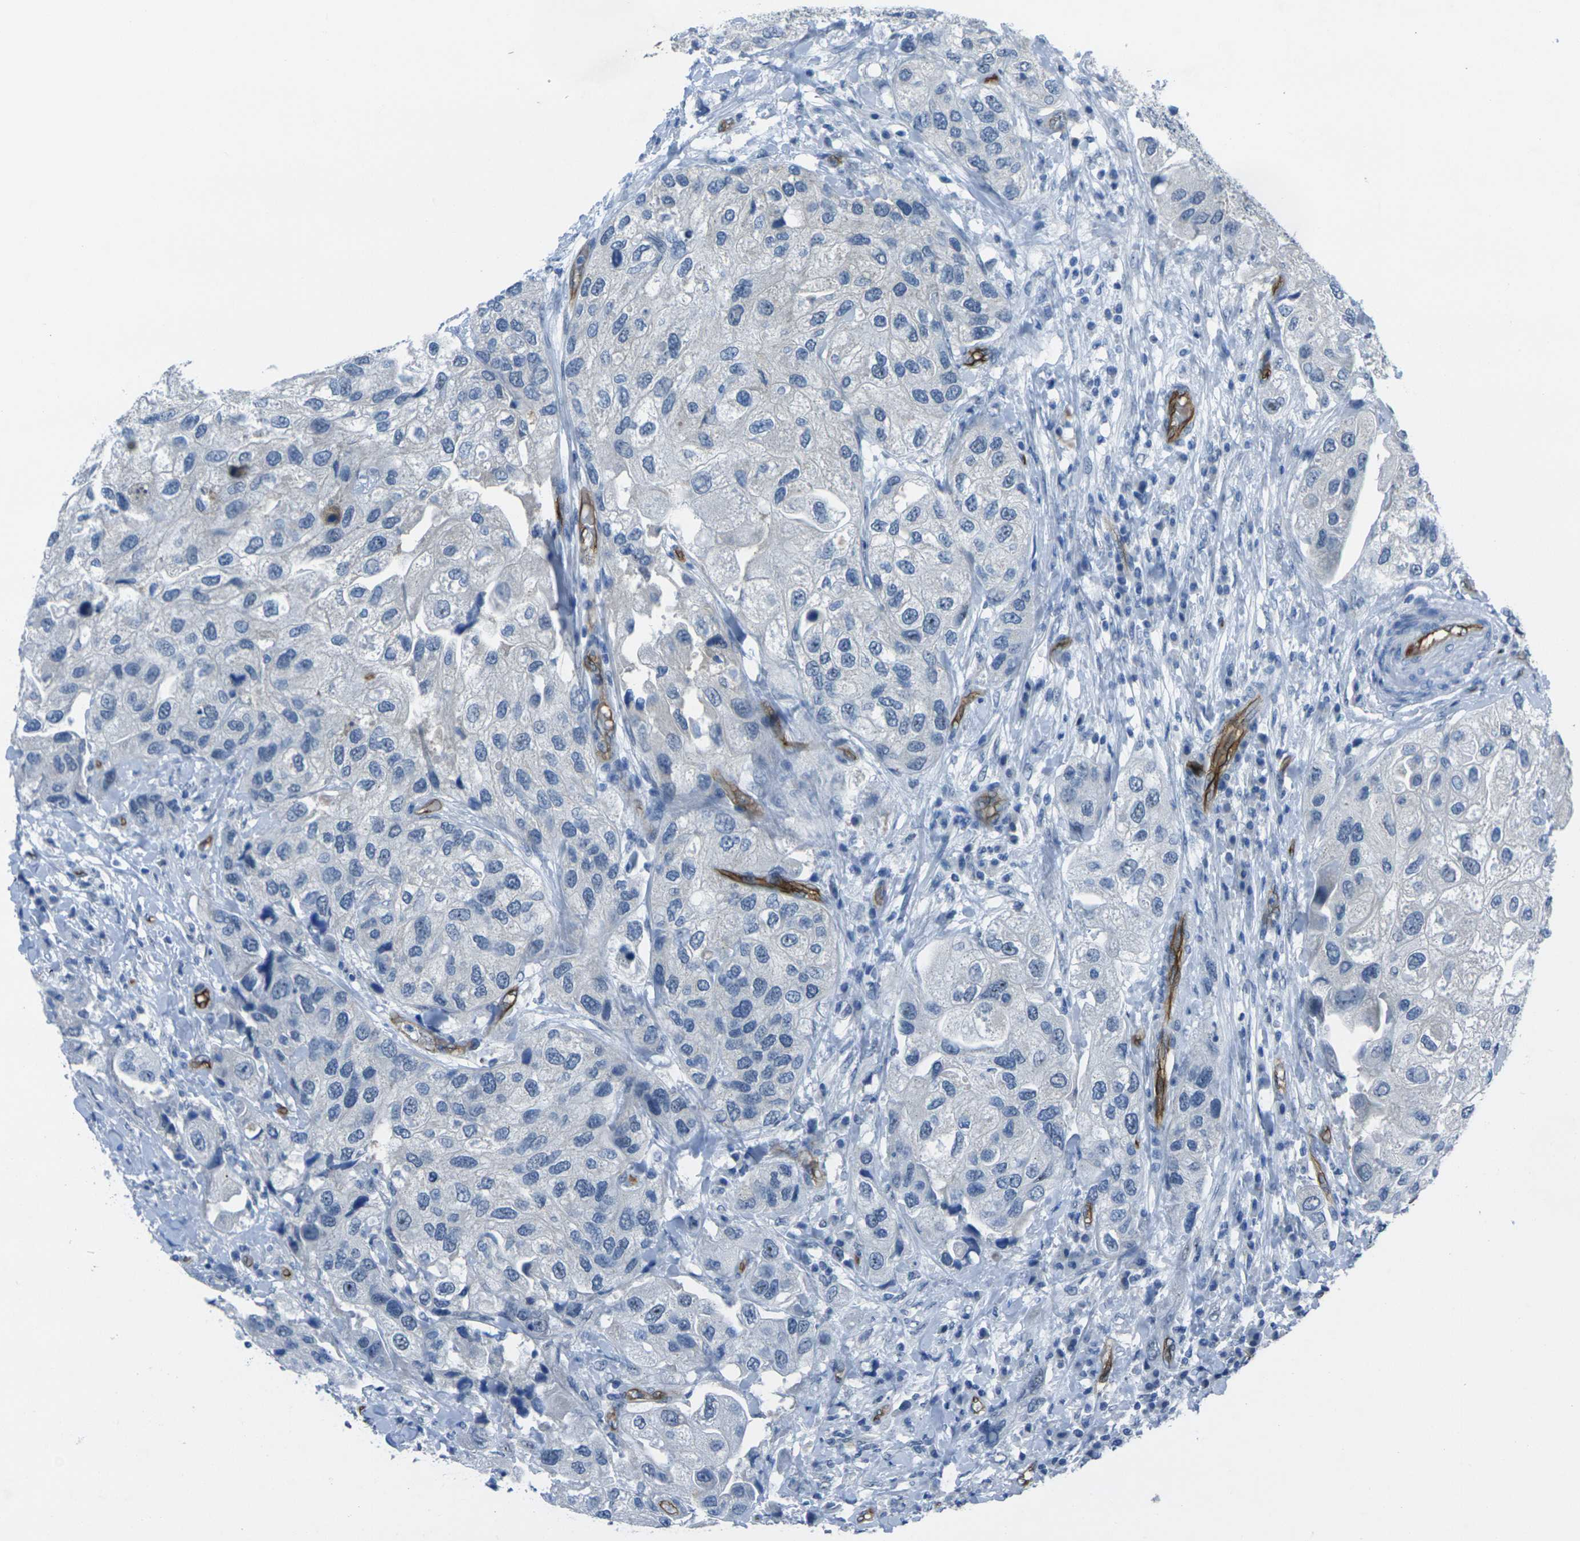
{"staining": {"intensity": "negative", "quantity": "none", "location": "none"}, "tissue": "urothelial cancer", "cell_type": "Tumor cells", "image_type": "cancer", "snomed": [{"axis": "morphology", "description": "Urothelial carcinoma, High grade"}, {"axis": "topography", "description": "Urinary bladder"}], "caption": "An immunohistochemistry (IHC) image of urothelial cancer is shown. There is no staining in tumor cells of urothelial cancer.", "gene": "HSPA12B", "patient": {"sex": "female", "age": 64}}